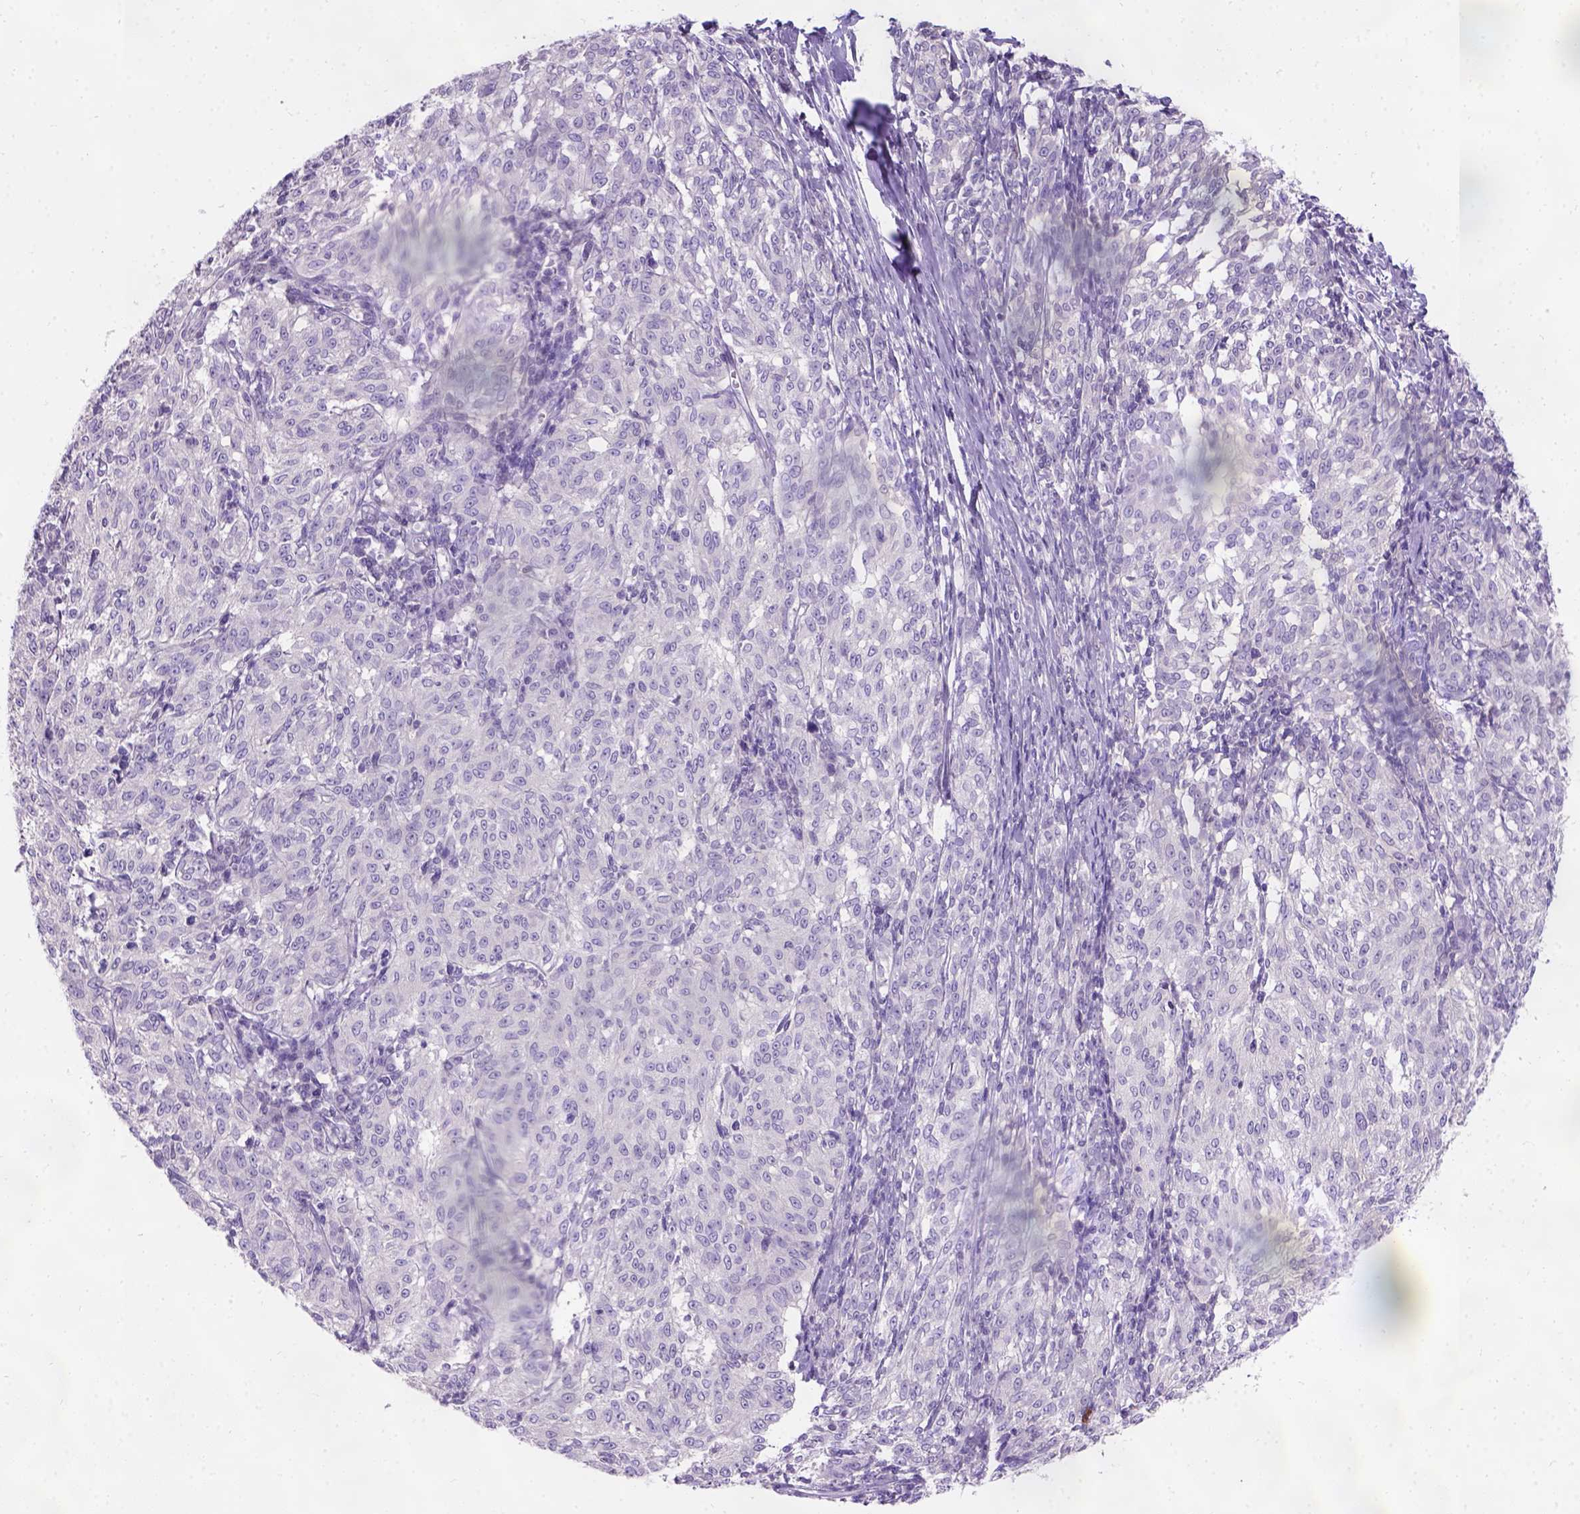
{"staining": {"intensity": "negative", "quantity": "none", "location": "none"}, "tissue": "melanoma", "cell_type": "Tumor cells", "image_type": "cancer", "snomed": [{"axis": "morphology", "description": "Malignant melanoma, NOS"}, {"axis": "topography", "description": "Skin"}], "caption": "Image shows no significant protein positivity in tumor cells of melanoma. (DAB (3,3'-diaminobenzidine) immunohistochemistry, high magnification).", "gene": "C20orf144", "patient": {"sex": "female", "age": 72}}